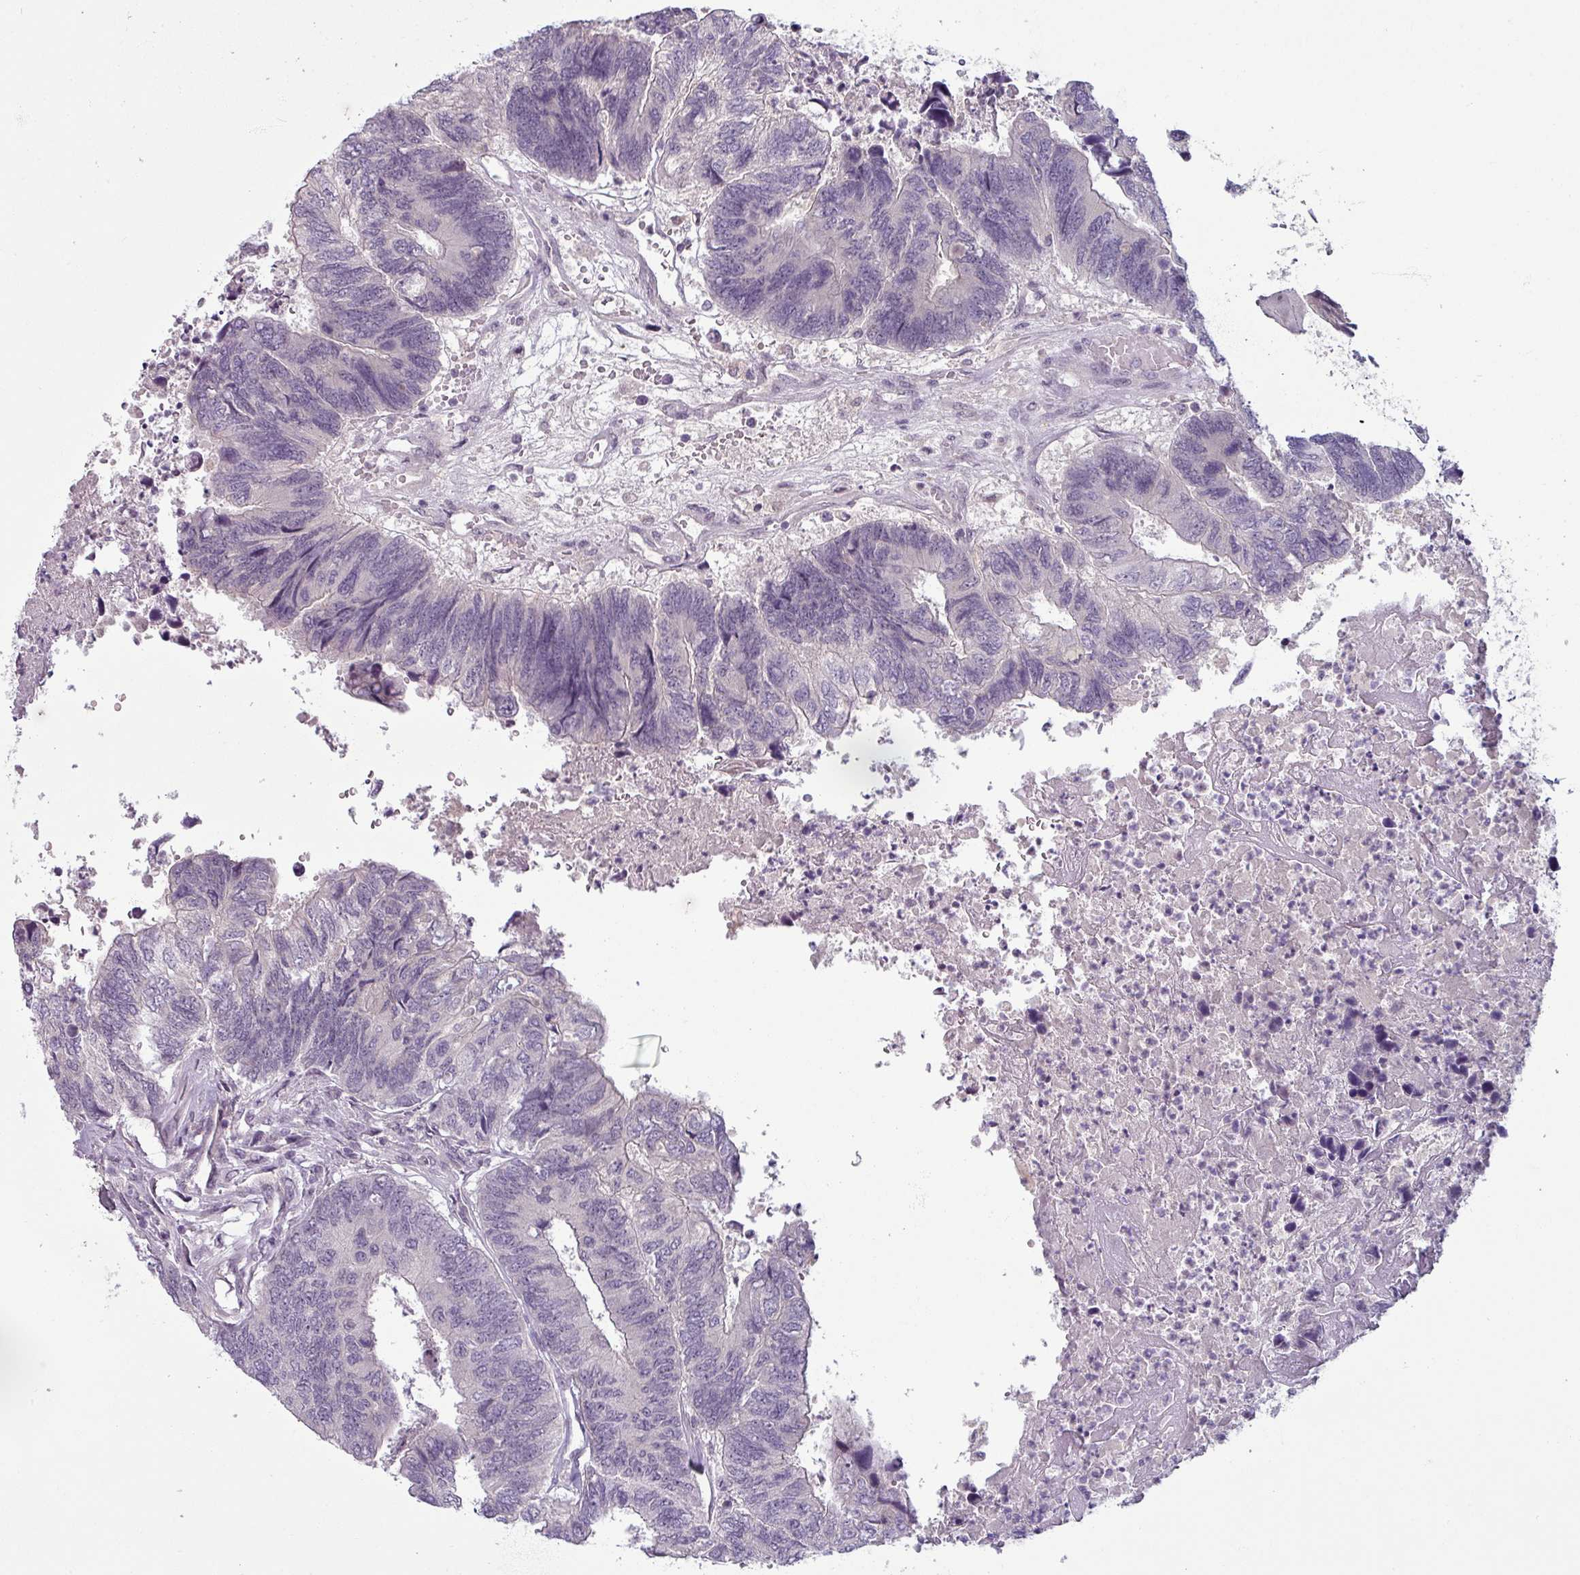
{"staining": {"intensity": "negative", "quantity": "none", "location": "none"}, "tissue": "colorectal cancer", "cell_type": "Tumor cells", "image_type": "cancer", "snomed": [{"axis": "morphology", "description": "Adenocarcinoma, NOS"}, {"axis": "topography", "description": "Colon"}], "caption": "This is a image of immunohistochemistry staining of colorectal adenocarcinoma, which shows no expression in tumor cells.", "gene": "UVSSA", "patient": {"sex": "female", "age": 67}}